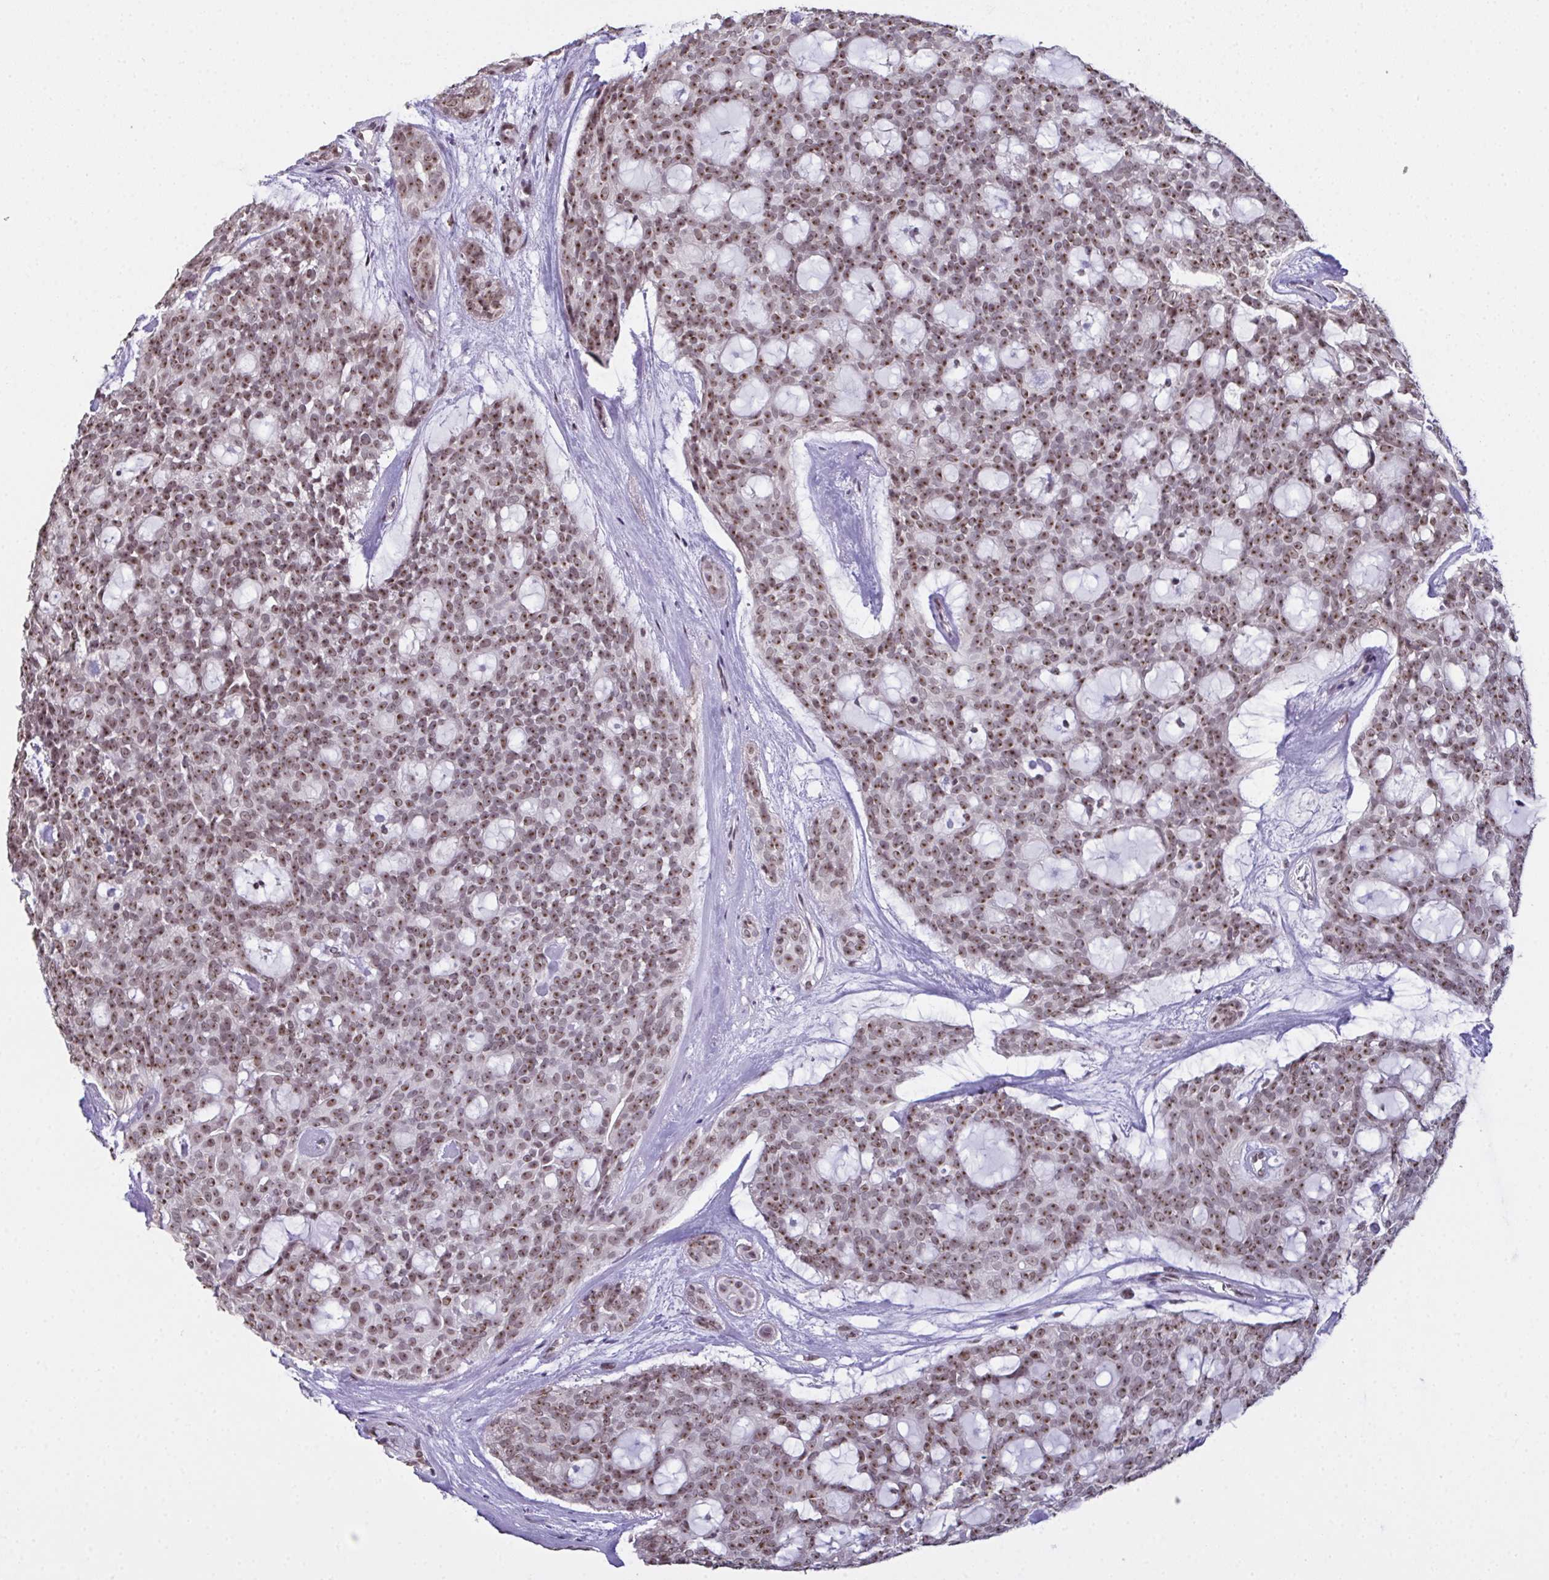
{"staining": {"intensity": "moderate", "quantity": ">75%", "location": "nuclear"}, "tissue": "head and neck cancer", "cell_type": "Tumor cells", "image_type": "cancer", "snomed": [{"axis": "morphology", "description": "Adenocarcinoma, NOS"}, {"axis": "topography", "description": "Head-Neck"}], "caption": "A high-resolution photomicrograph shows IHC staining of head and neck cancer (adenocarcinoma), which demonstrates moderate nuclear positivity in approximately >75% of tumor cells. Immunohistochemistry (ihc) stains the protein of interest in brown and the nuclei are stained blue.", "gene": "ZNF800", "patient": {"sex": "male", "age": 66}}